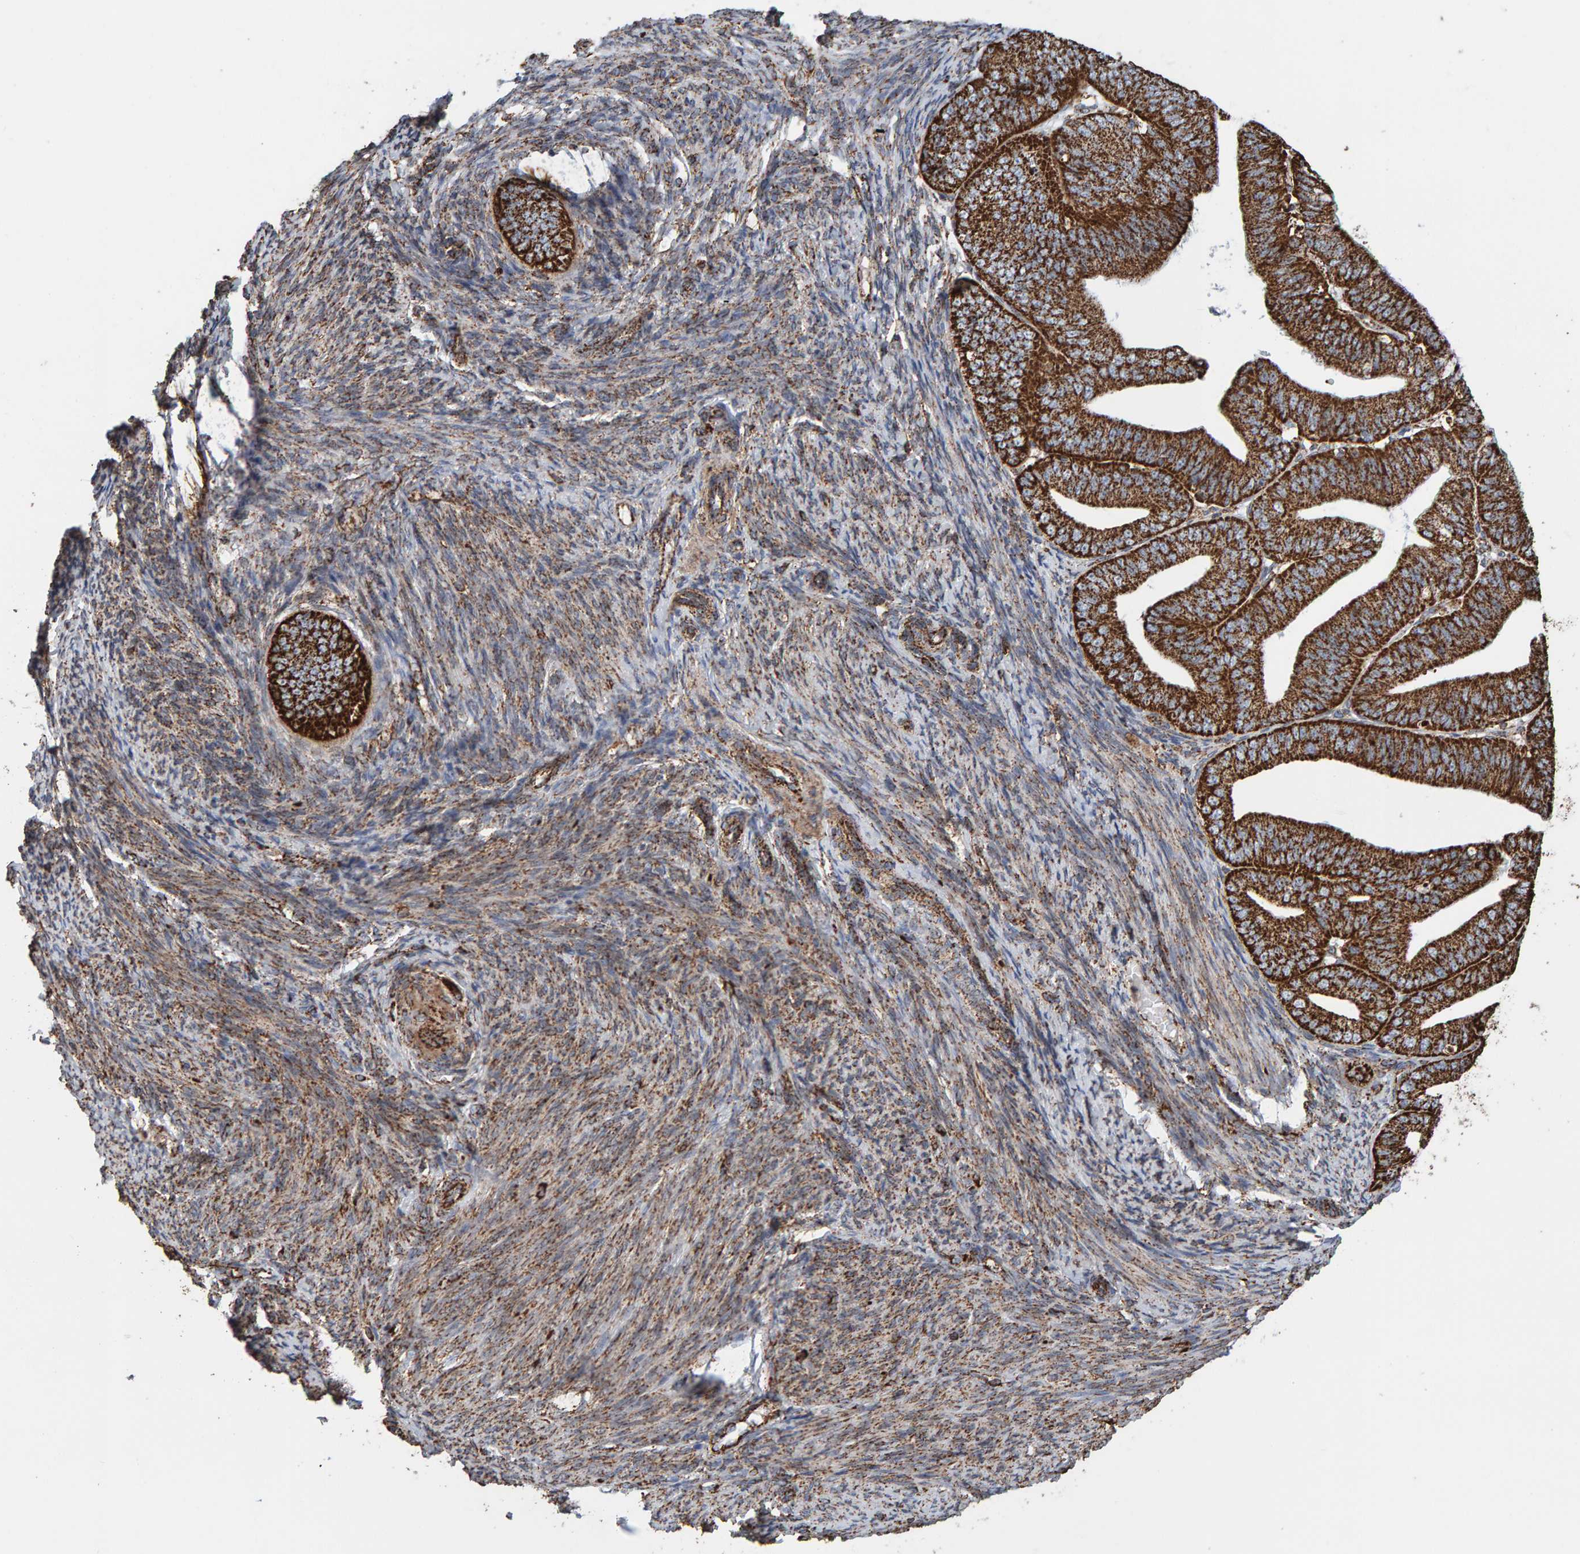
{"staining": {"intensity": "strong", "quantity": ">75%", "location": "cytoplasmic/membranous"}, "tissue": "endometrial cancer", "cell_type": "Tumor cells", "image_type": "cancer", "snomed": [{"axis": "morphology", "description": "Adenocarcinoma, NOS"}, {"axis": "topography", "description": "Endometrium"}], "caption": "The histopathology image shows a brown stain indicating the presence of a protein in the cytoplasmic/membranous of tumor cells in endometrial cancer.", "gene": "MRPL45", "patient": {"sex": "female", "age": 63}}